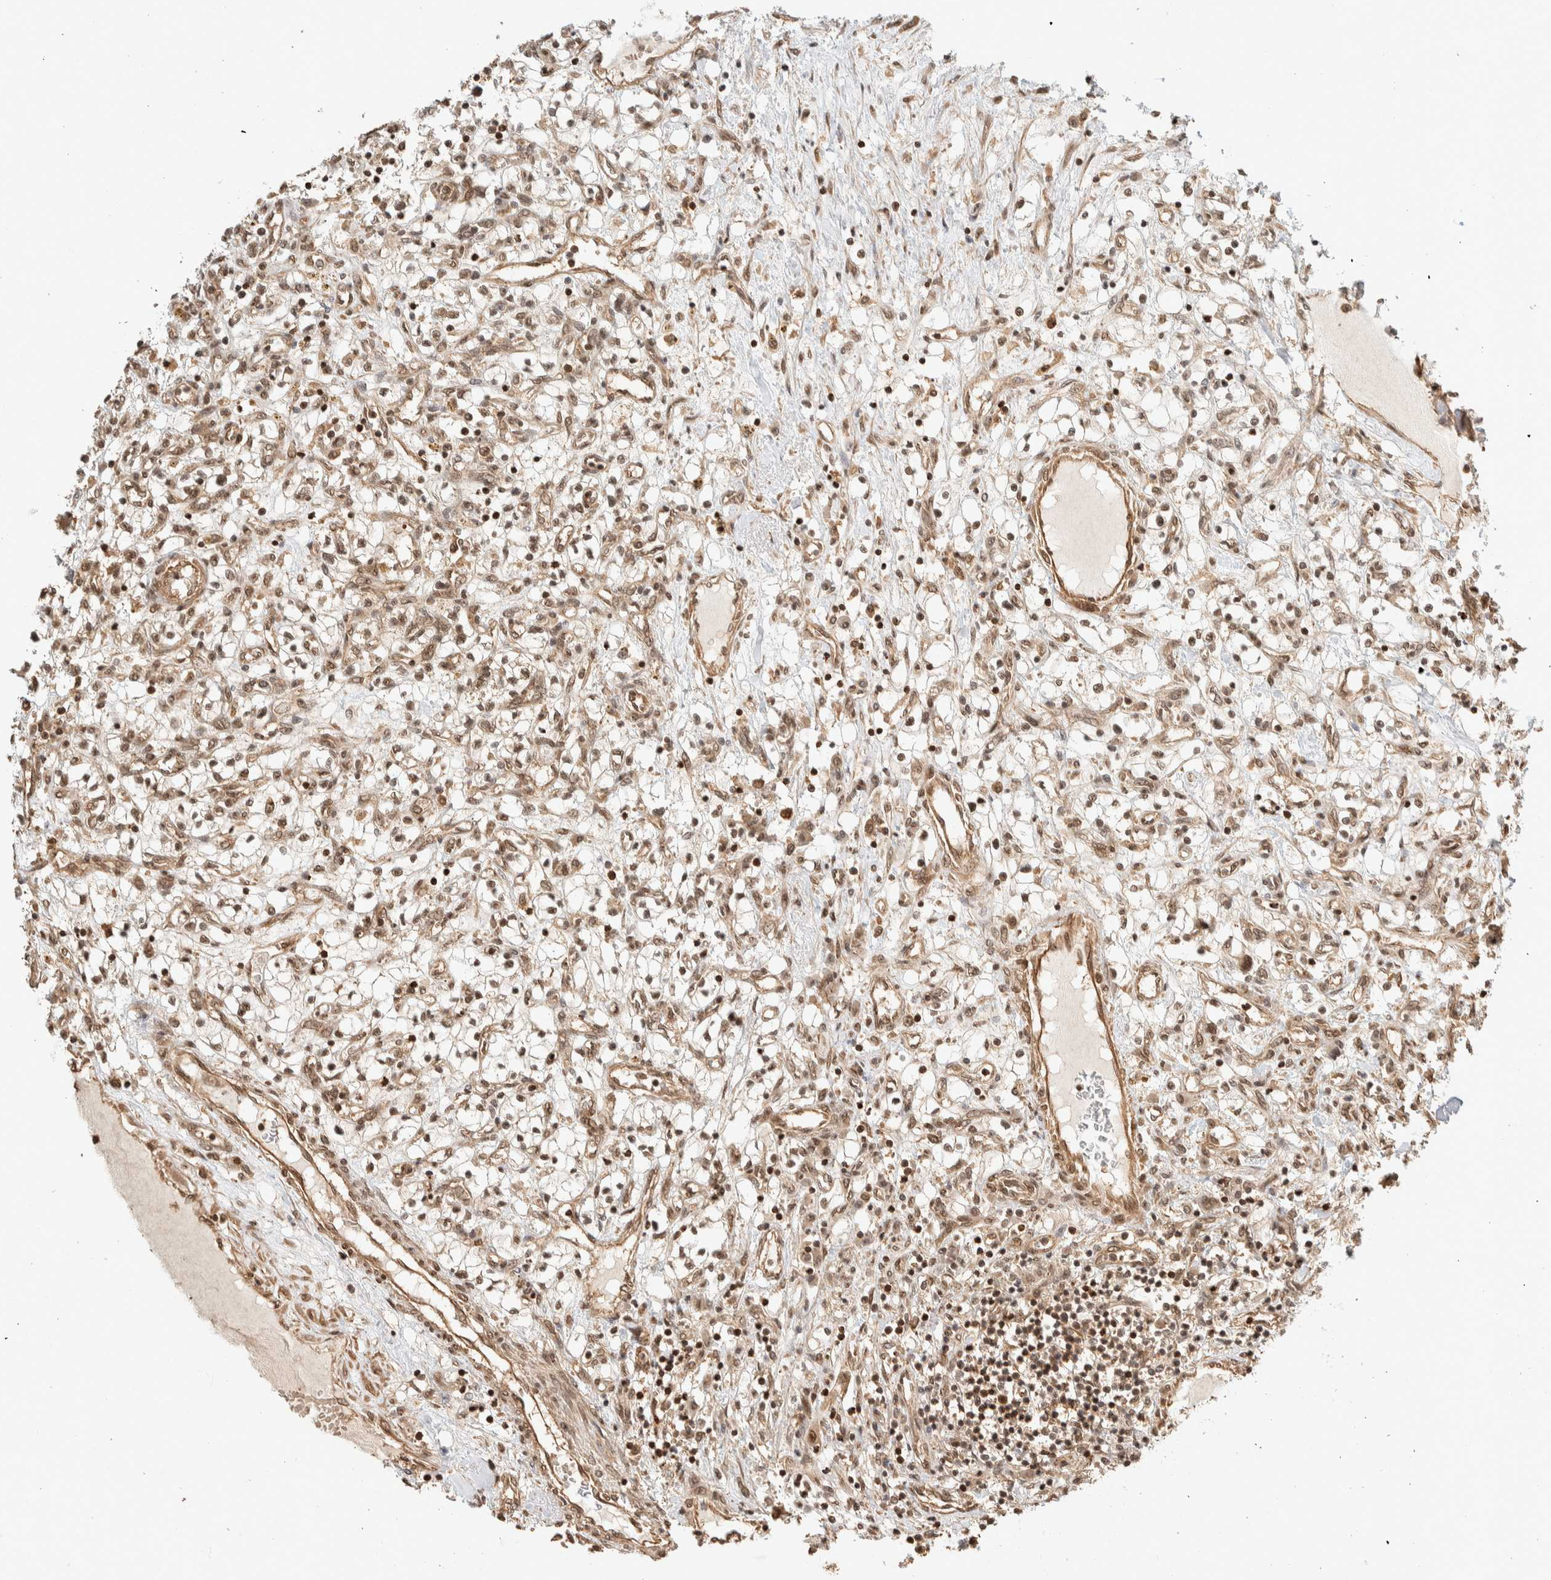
{"staining": {"intensity": "weak", "quantity": ">75%", "location": "nuclear"}, "tissue": "renal cancer", "cell_type": "Tumor cells", "image_type": "cancer", "snomed": [{"axis": "morphology", "description": "Adenocarcinoma, NOS"}, {"axis": "topography", "description": "Kidney"}], "caption": "High-magnification brightfield microscopy of renal cancer (adenocarcinoma) stained with DAB (3,3'-diaminobenzidine) (brown) and counterstained with hematoxylin (blue). tumor cells exhibit weak nuclear expression is seen in about>75% of cells.", "gene": "ZBTB2", "patient": {"sex": "male", "age": 68}}